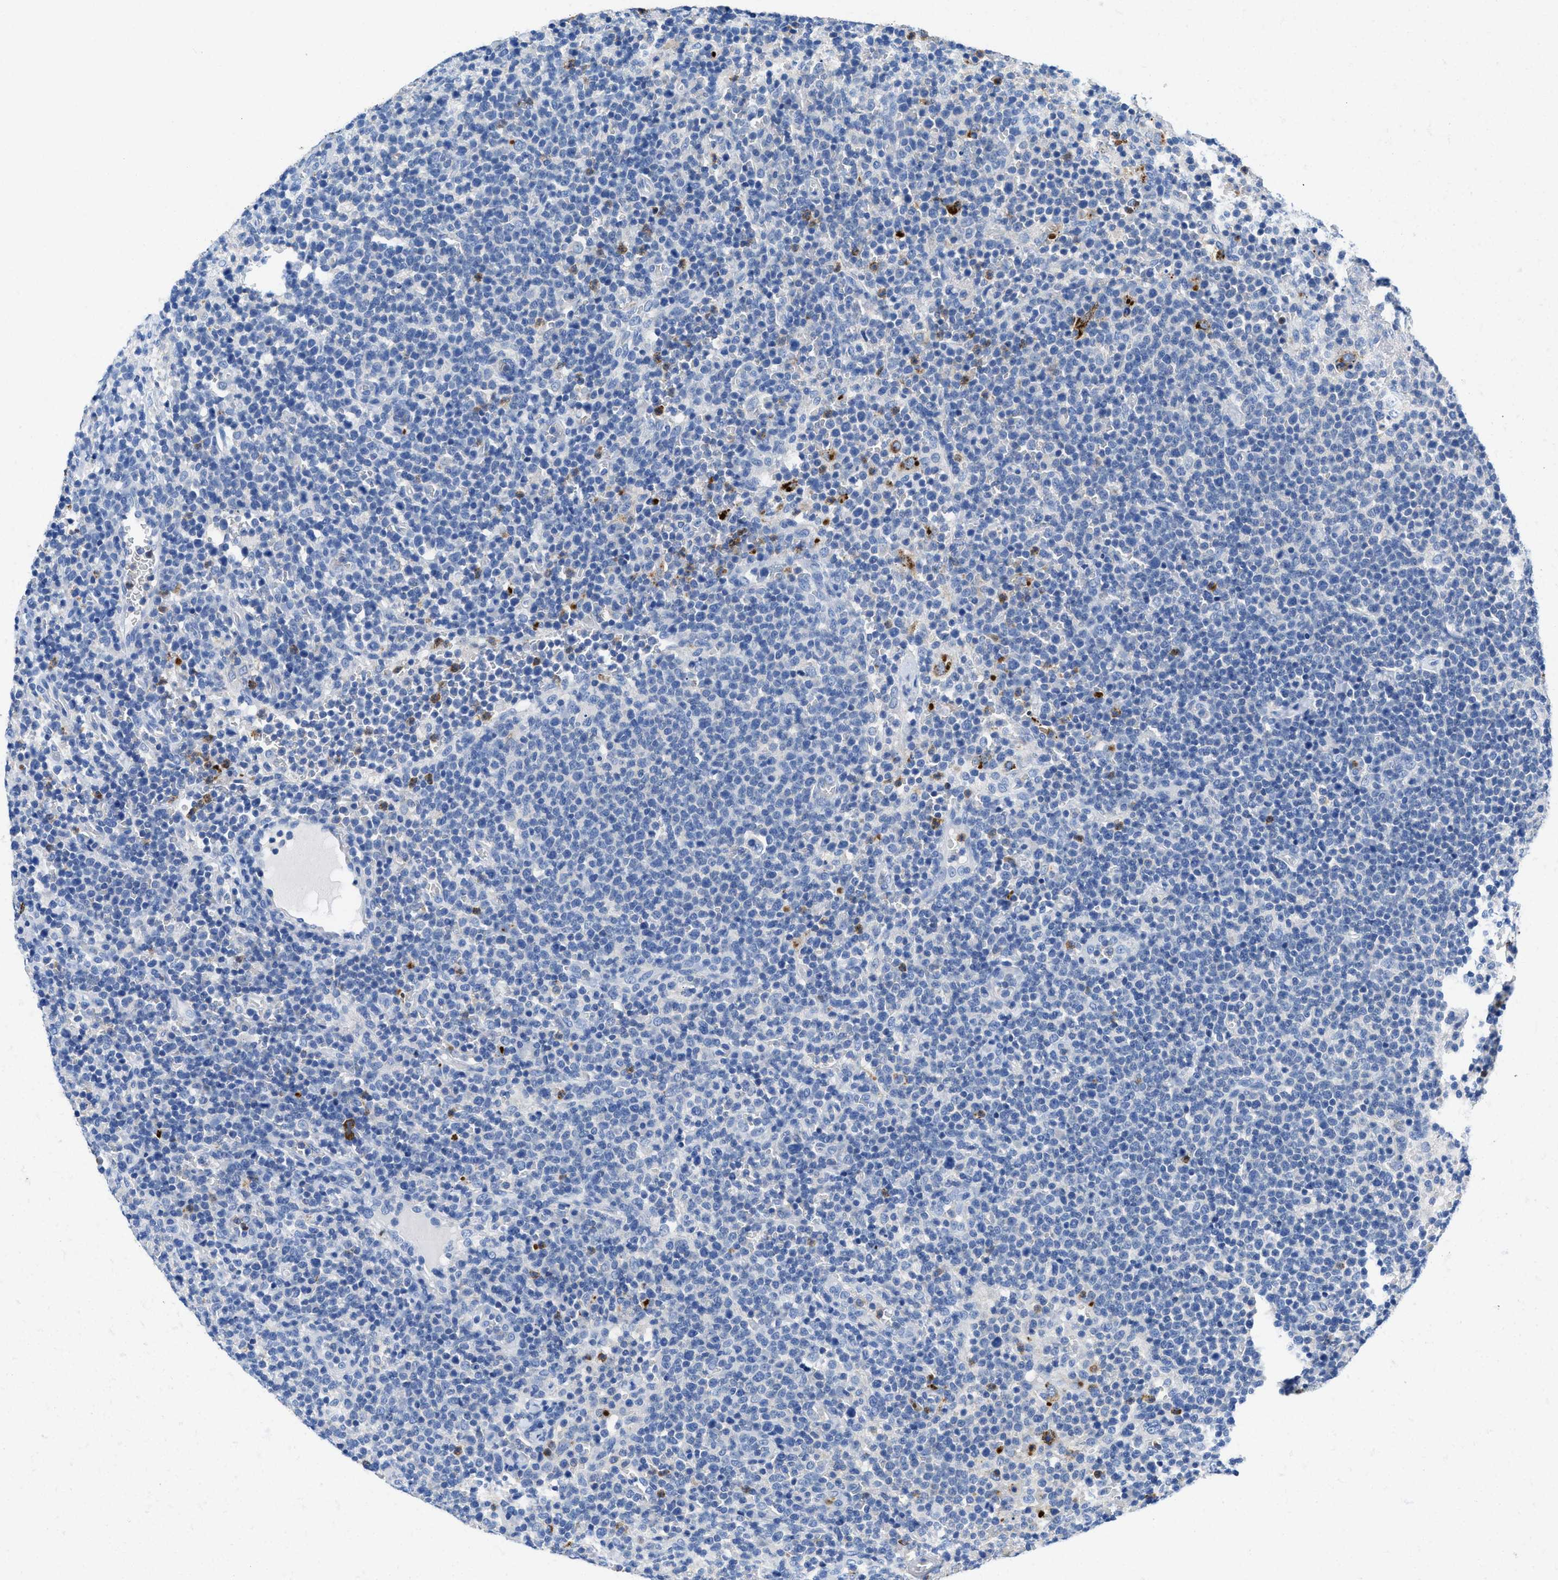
{"staining": {"intensity": "negative", "quantity": "none", "location": "none"}, "tissue": "lymphoma", "cell_type": "Tumor cells", "image_type": "cancer", "snomed": [{"axis": "morphology", "description": "Malignant lymphoma, non-Hodgkin's type, High grade"}, {"axis": "topography", "description": "Lymph node"}], "caption": "A high-resolution photomicrograph shows immunohistochemistry (IHC) staining of high-grade malignant lymphoma, non-Hodgkin's type, which displays no significant positivity in tumor cells.", "gene": "NEB", "patient": {"sex": "male", "age": 61}}